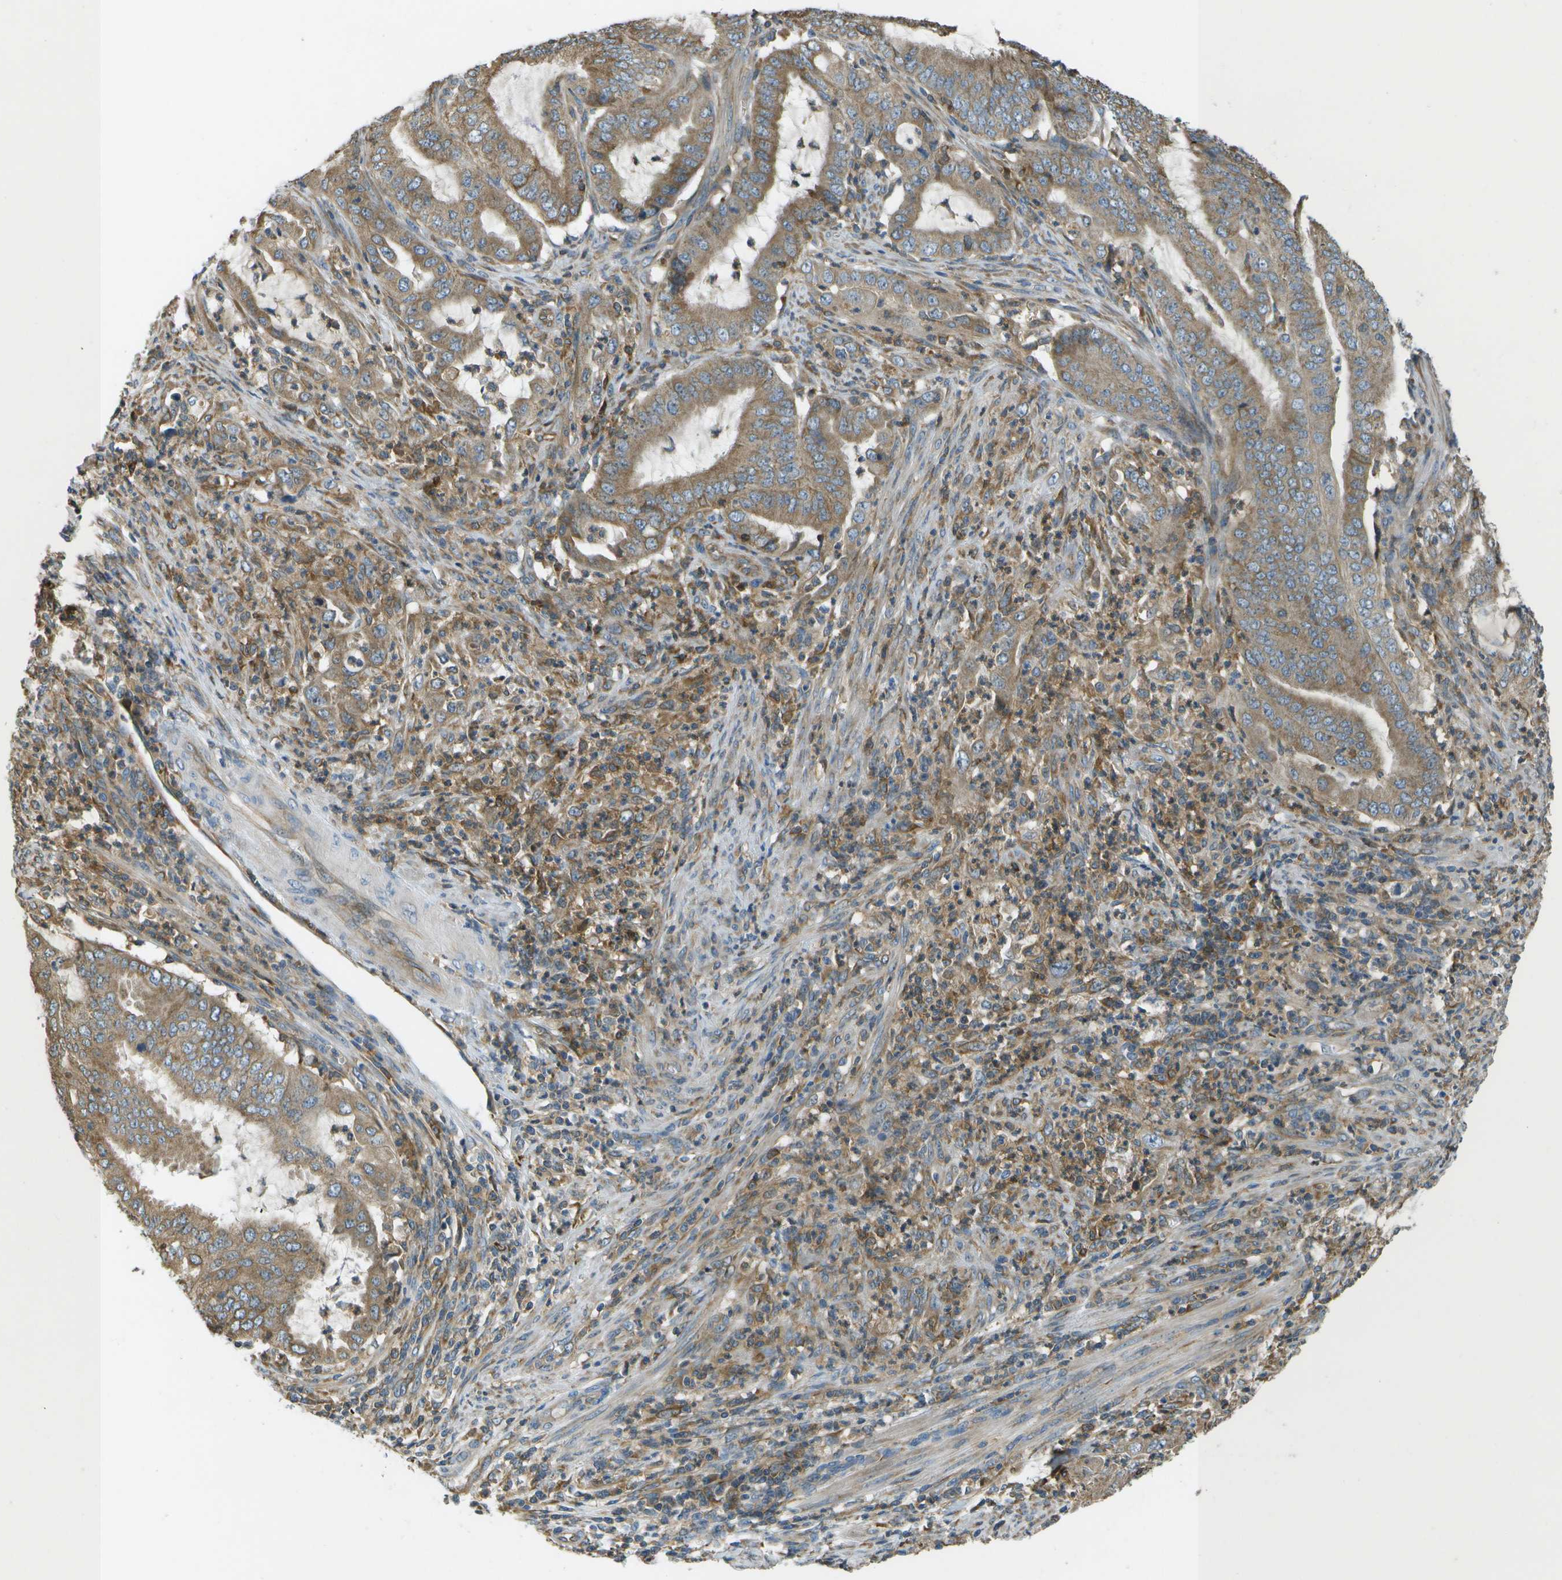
{"staining": {"intensity": "weak", "quantity": ">75%", "location": "cytoplasmic/membranous"}, "tissue": "endometrial cancer", "cell_type": "Tumor cells", "image_type": "cancer", "snomed": [{"axis": "morphology", "description": "Adenocarcinoma, NOS"}, {"axis": "topography", "description": "Endometrium"}], "caption": "The photomicrograph displays staining of endometrial adenocarcinoma, revealing weak cytoplasmic/membranous protein positivity (brown color) within tumor cells.", "gene": "SAMSN1", "patient": {"sex": "female", "age": 70}}